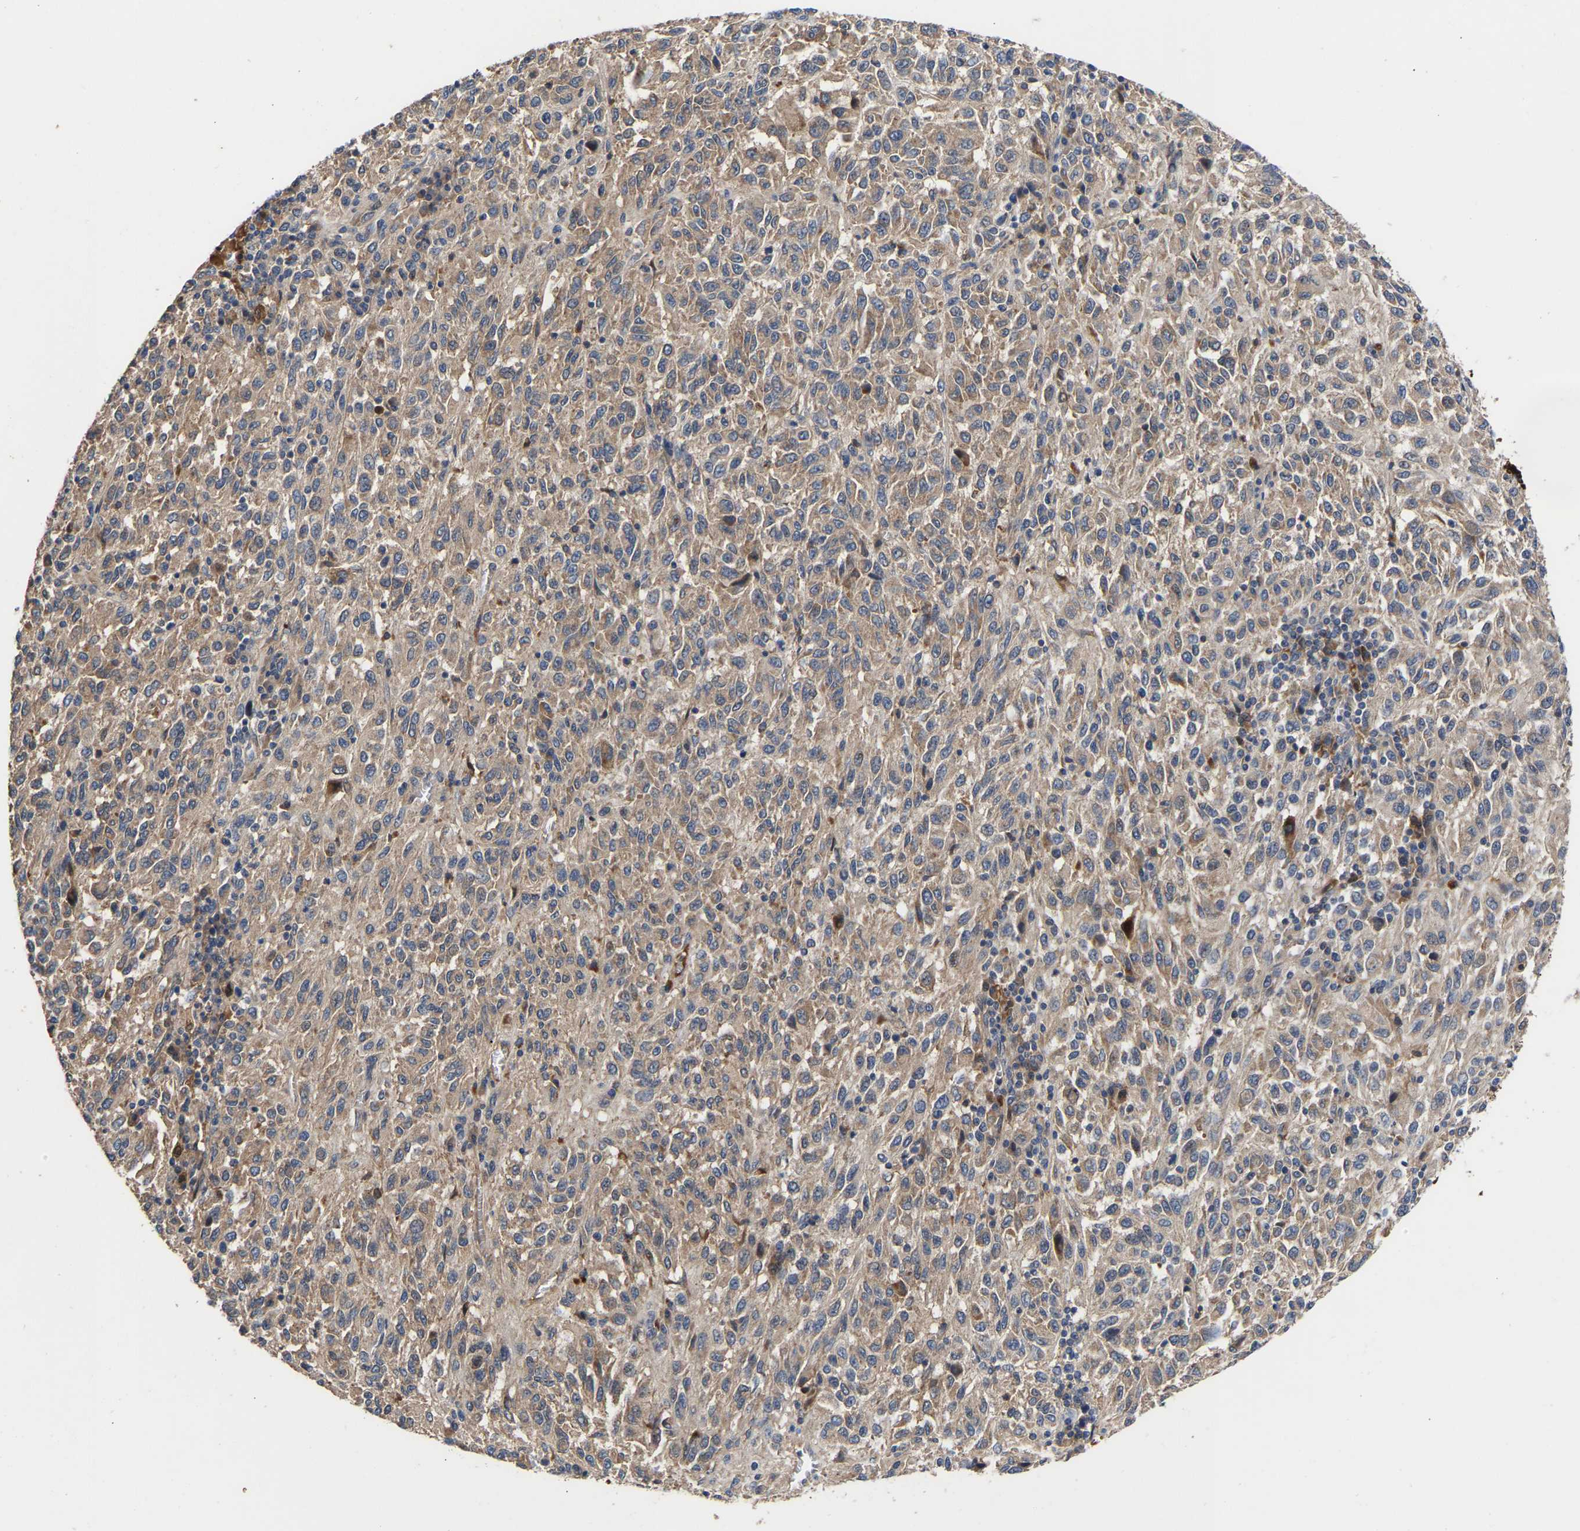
{"staining": {"intensity": "weak", "quantity": ">75%", "location": "cytoplasmic/membranous"}, "tissue": "melanoma", "cell_type": "Tumor cells", "image_type": "cancer", "snomed": [{"axis": "morphology", "description": "Malignant melanoma, Metastatic site"}, {"axis": "topography", "description": "Lung"}], "caption": "Immunohistochemical staining of melanoma reveals low levels of weak cytoplasmic/membranous protein staining in approximately >75% of tumor cells.", "gene": "KASH5", "patient": {"sex": "male", "age": 64}}